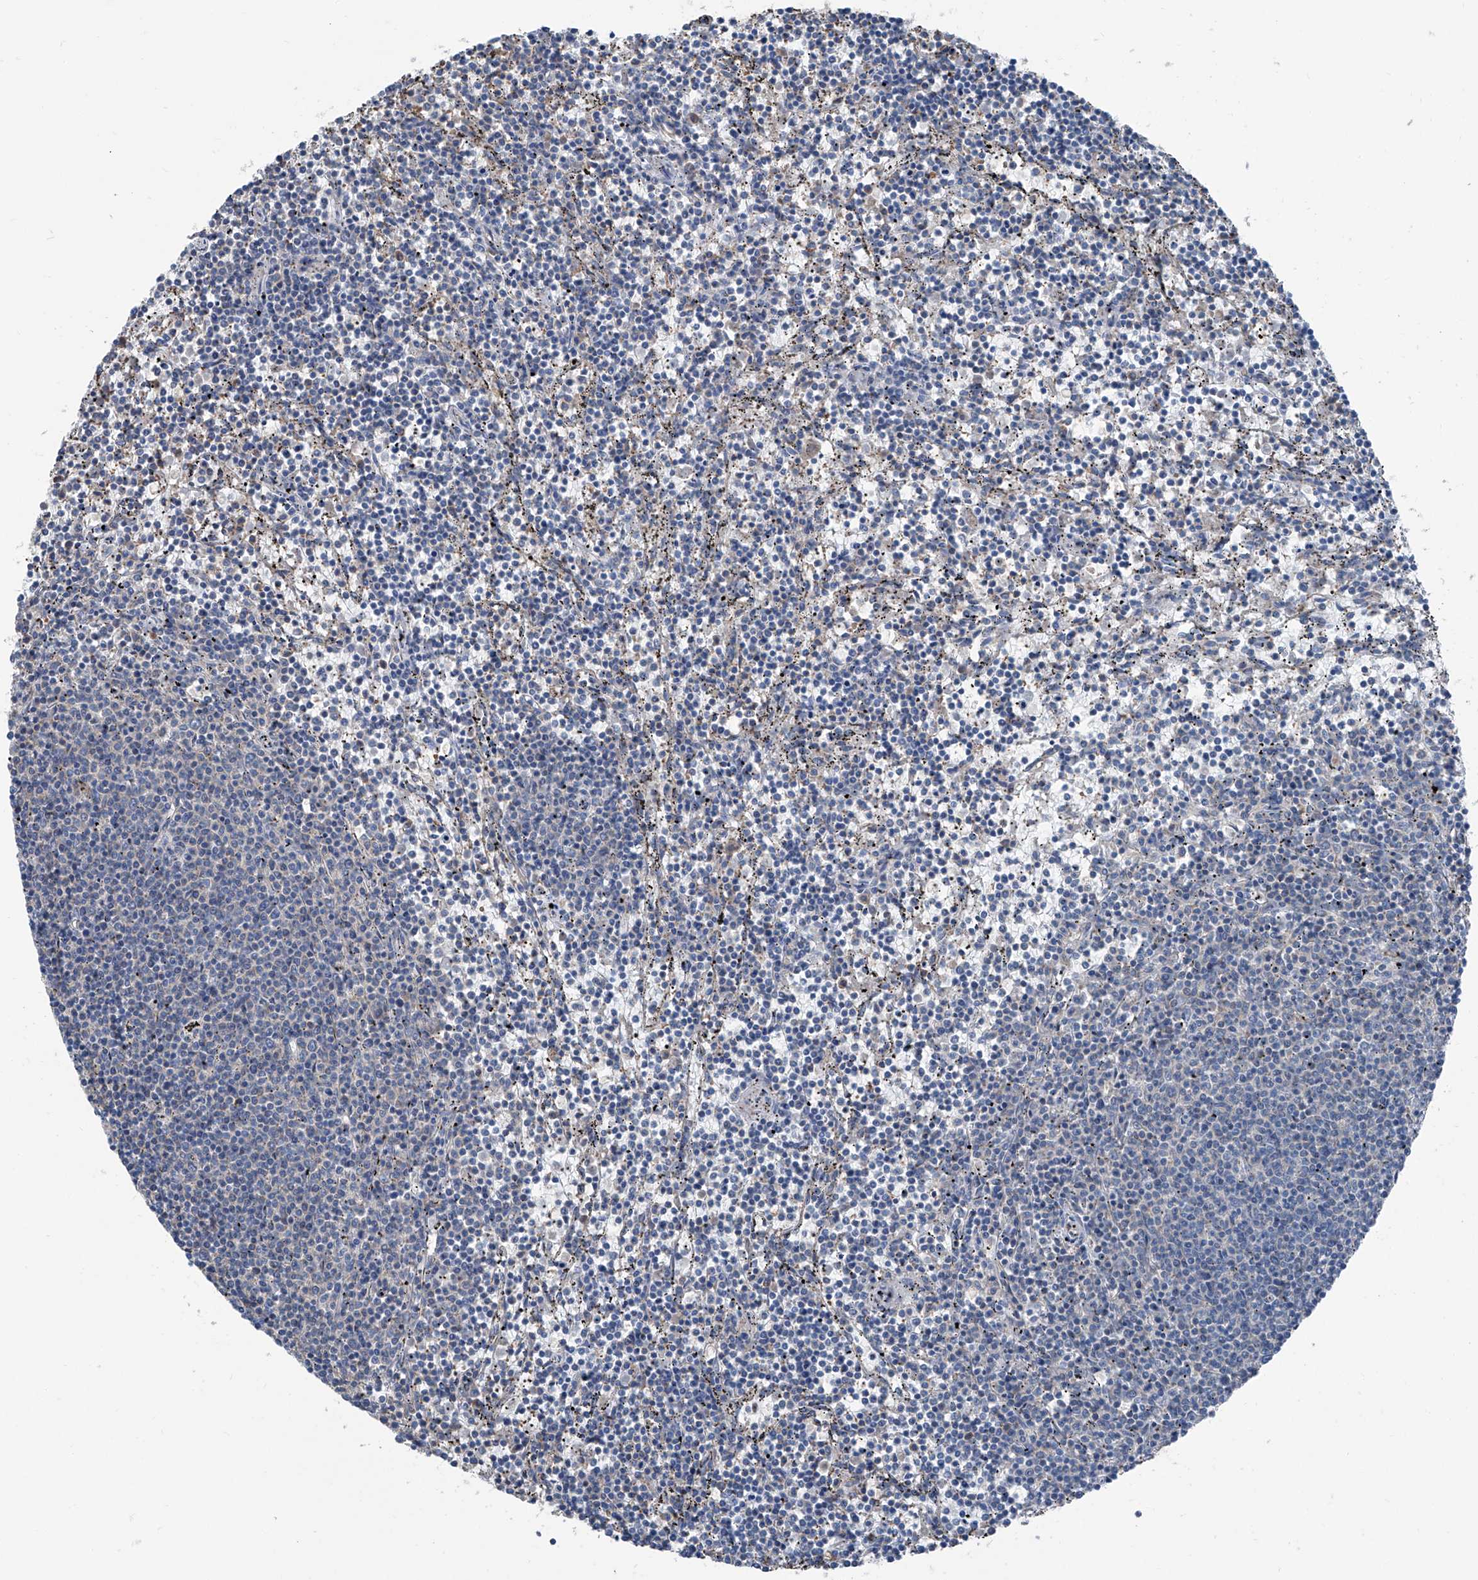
{"staining": {"intensity": "negative", "quantity": "none", "location": "none"}, "tissue": "lymphoma", "cell_type": "Tumor cells", "image_type": "cancer", "snomed": [{"axis": "morphology", "description": "Malignant lymphoma, non-Hodgkin's type, Low grade"}, {"axis": "topography", "description": "Spleen"}], "caption": "Low-grade malignant lymphoma, non-Hodgkin's type was stained to show a protein in brown. There is no significant staining in tumor cells.", "gene": "GPAT3", "patient": {"sex": "female", "age": 50}}